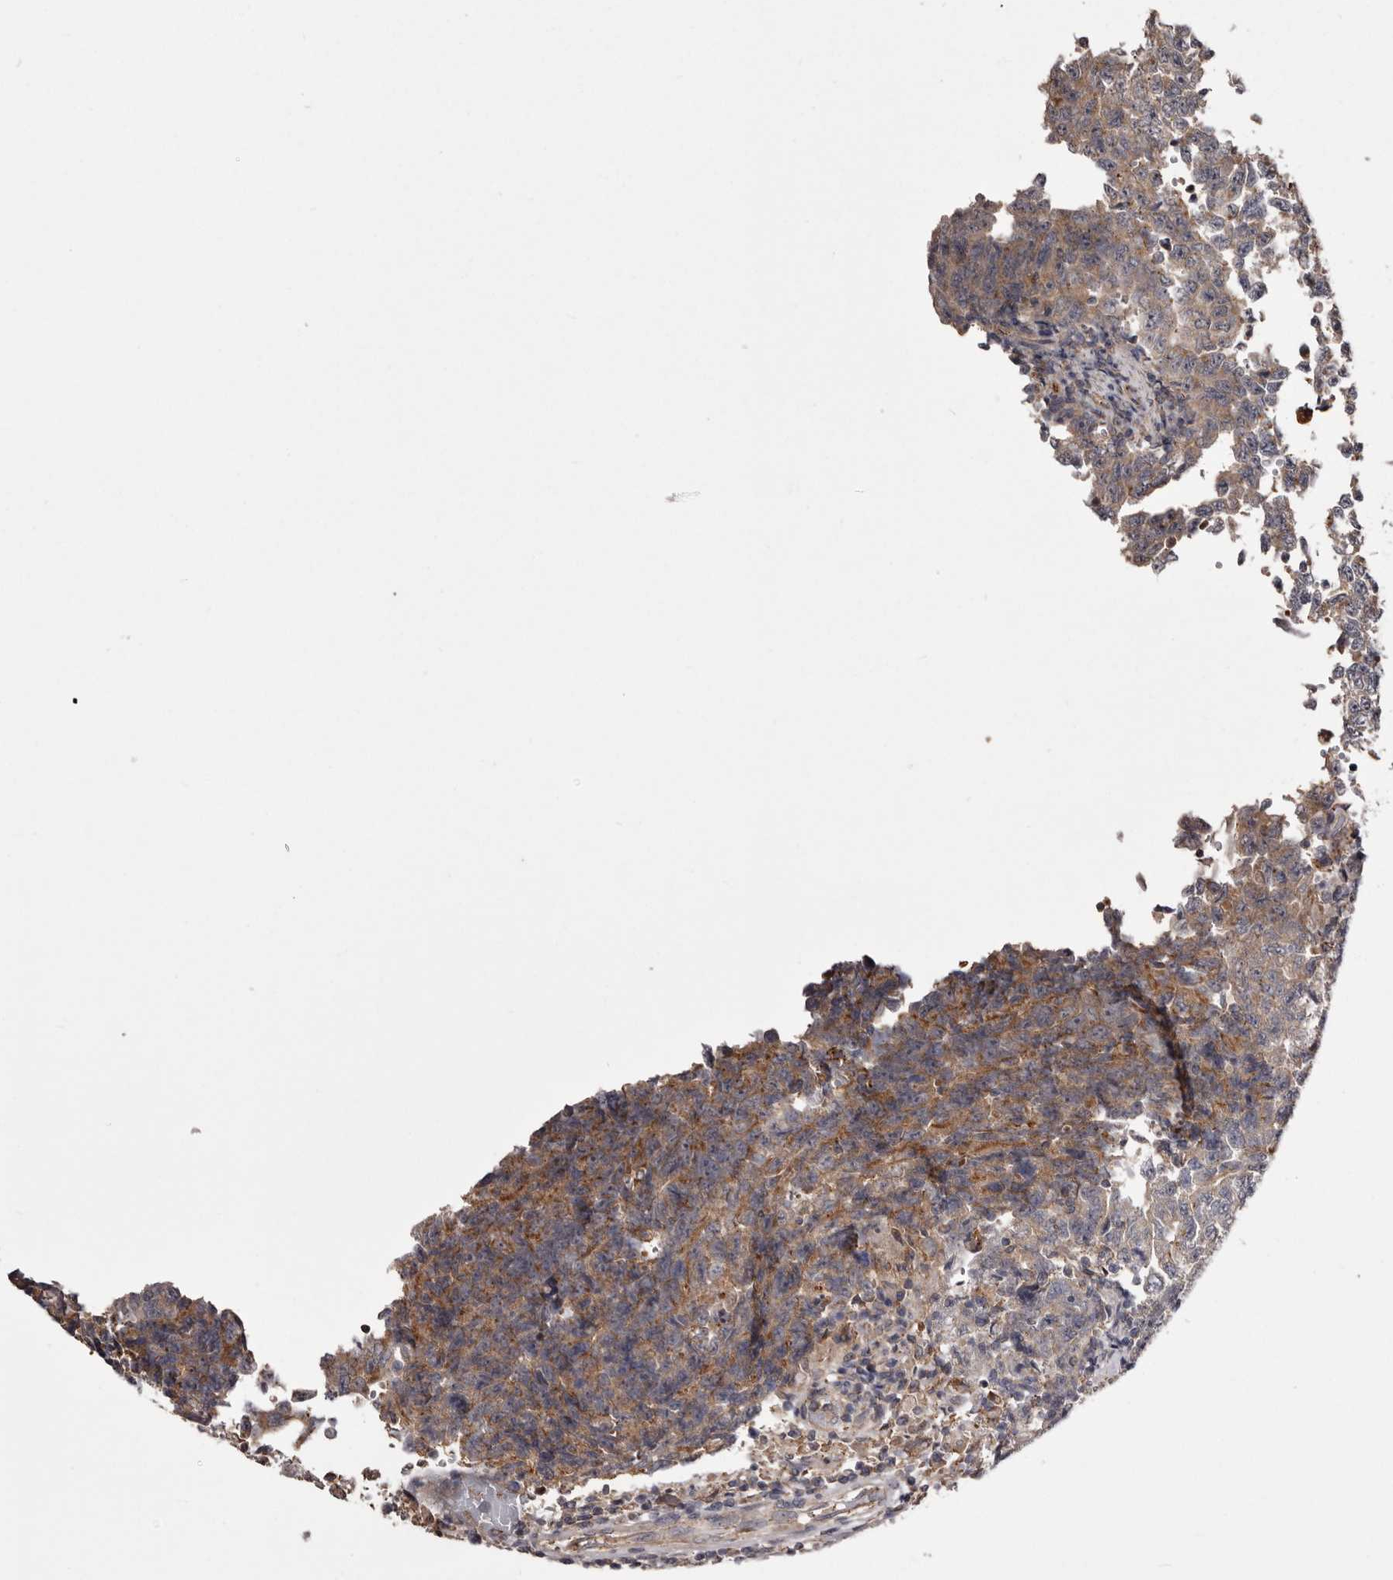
{"staining": {"intensity": "weak", "quantity": ">75%", "location": "cytoplasmic/membranous"}, "tissue": "testis cancer", "cell_type": "Tumor cells", "image_type": "cancer", "snomed": [{"axis": "morphology", "description": "Carcinoma, Embryonal, NOS"}, {"axis": "topography", "description": "Testis"}], "caption": "A low amount of weak cytoplasmic/membranous expression is appreciated in about >75% of tumor cells in testis cancer (embryonal carcinoma) tissue. (Stains: DAB (3,3'-diaminobenzidine) in brown, nuclei in blue, Microscopy: brightfield microscopy at high magnification).", "gene": "CYP1B1", "patient": {"sex": "male", "age": 26}}